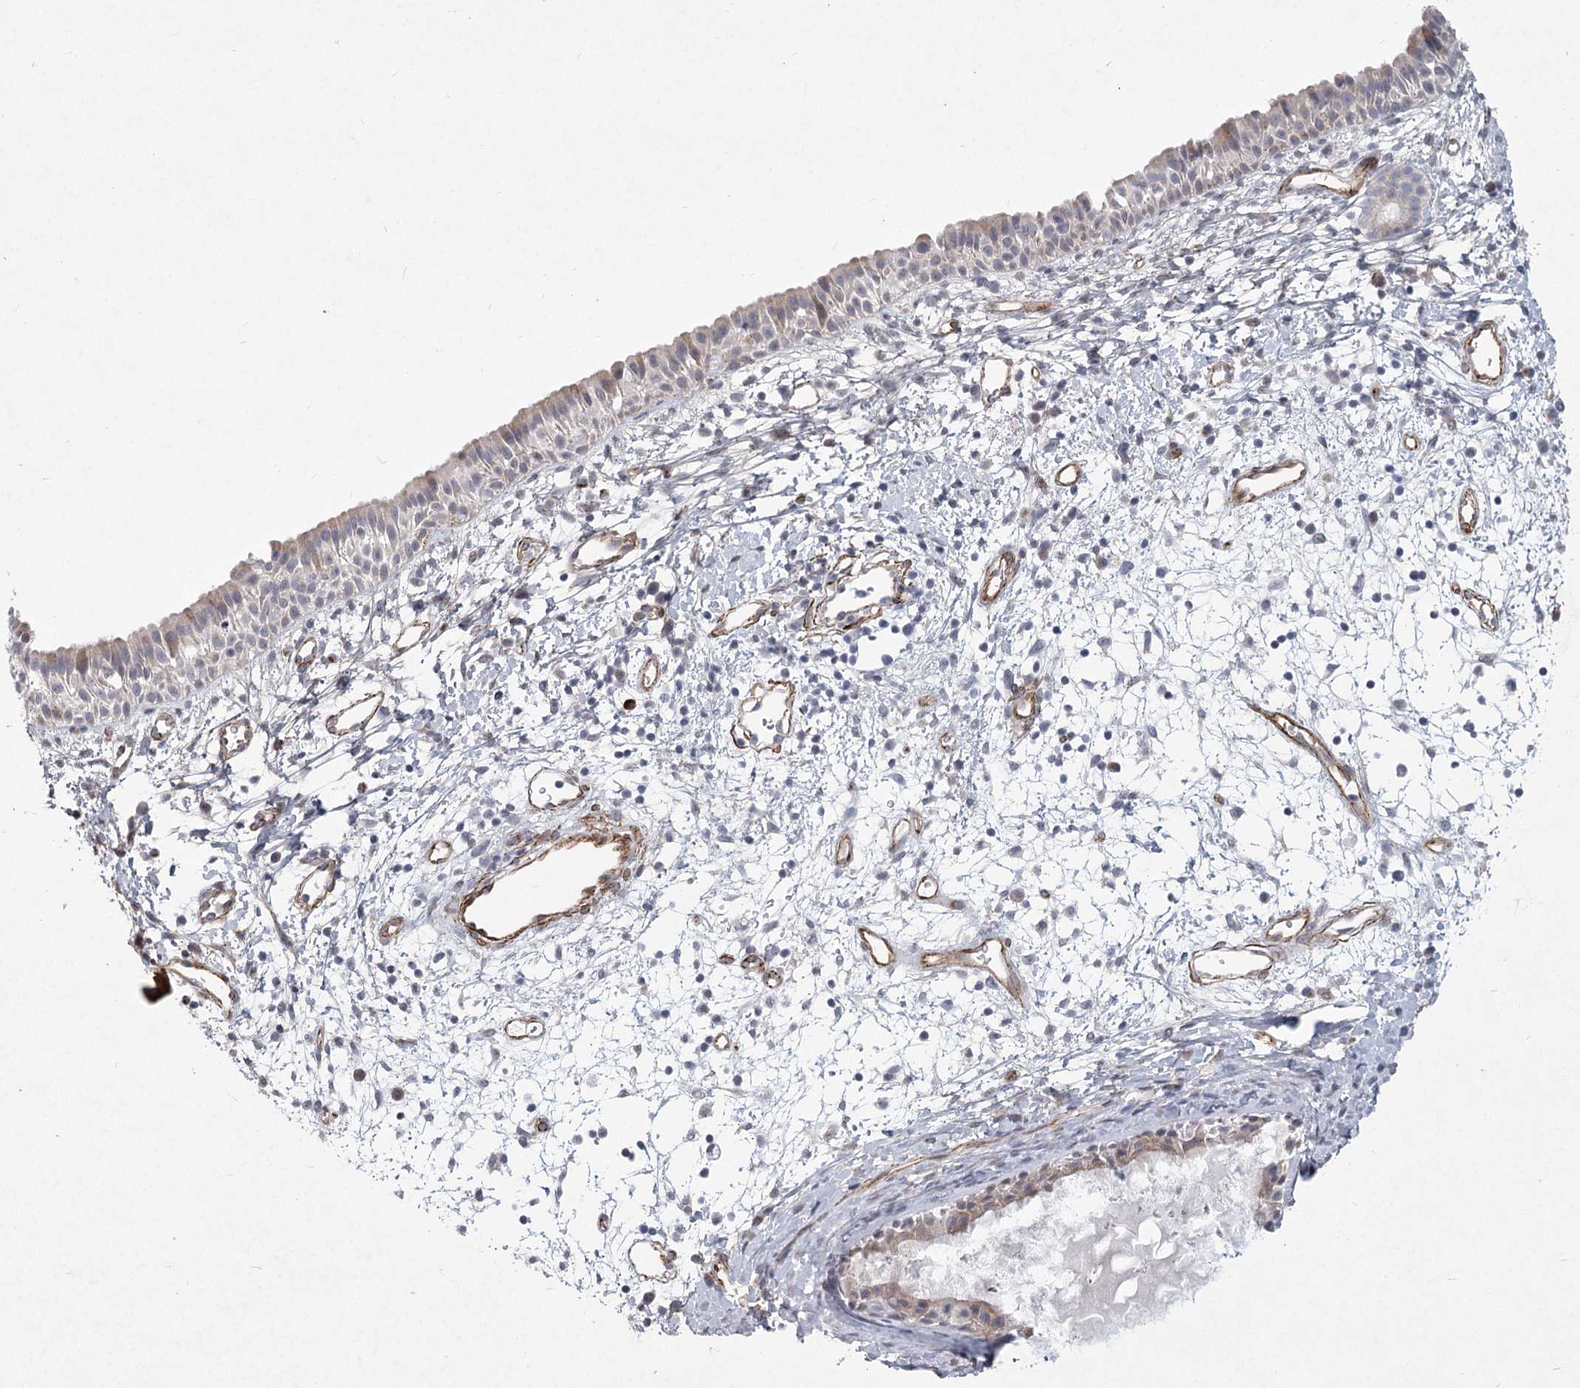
{"staining": {"intensity": "weak", "quantity": "<25%", "location": "cytoplasmic/membranous"}, "tissue": "nasopharynx", "cell_type": "Respiratory epithelial cells", "image_type": "normal", "snomed": [{"axis": "morphology", "description": "Normal tissue, NOS"}, {"axis": "topography", "description": "Nasopharynx"}], "caption": "IHC image of unremarkable nasopharynx: human nasopharynx stained with DAB (3,3'-diaminobenzidine) exhibits no significant protein expression in respiratory epithelial cells. (DAB (3,3'-diaminobenzidine) immunohistochemistry, high magnification).", "gene": "MEPE", "patient": {"sex": "male", "age": 22}}